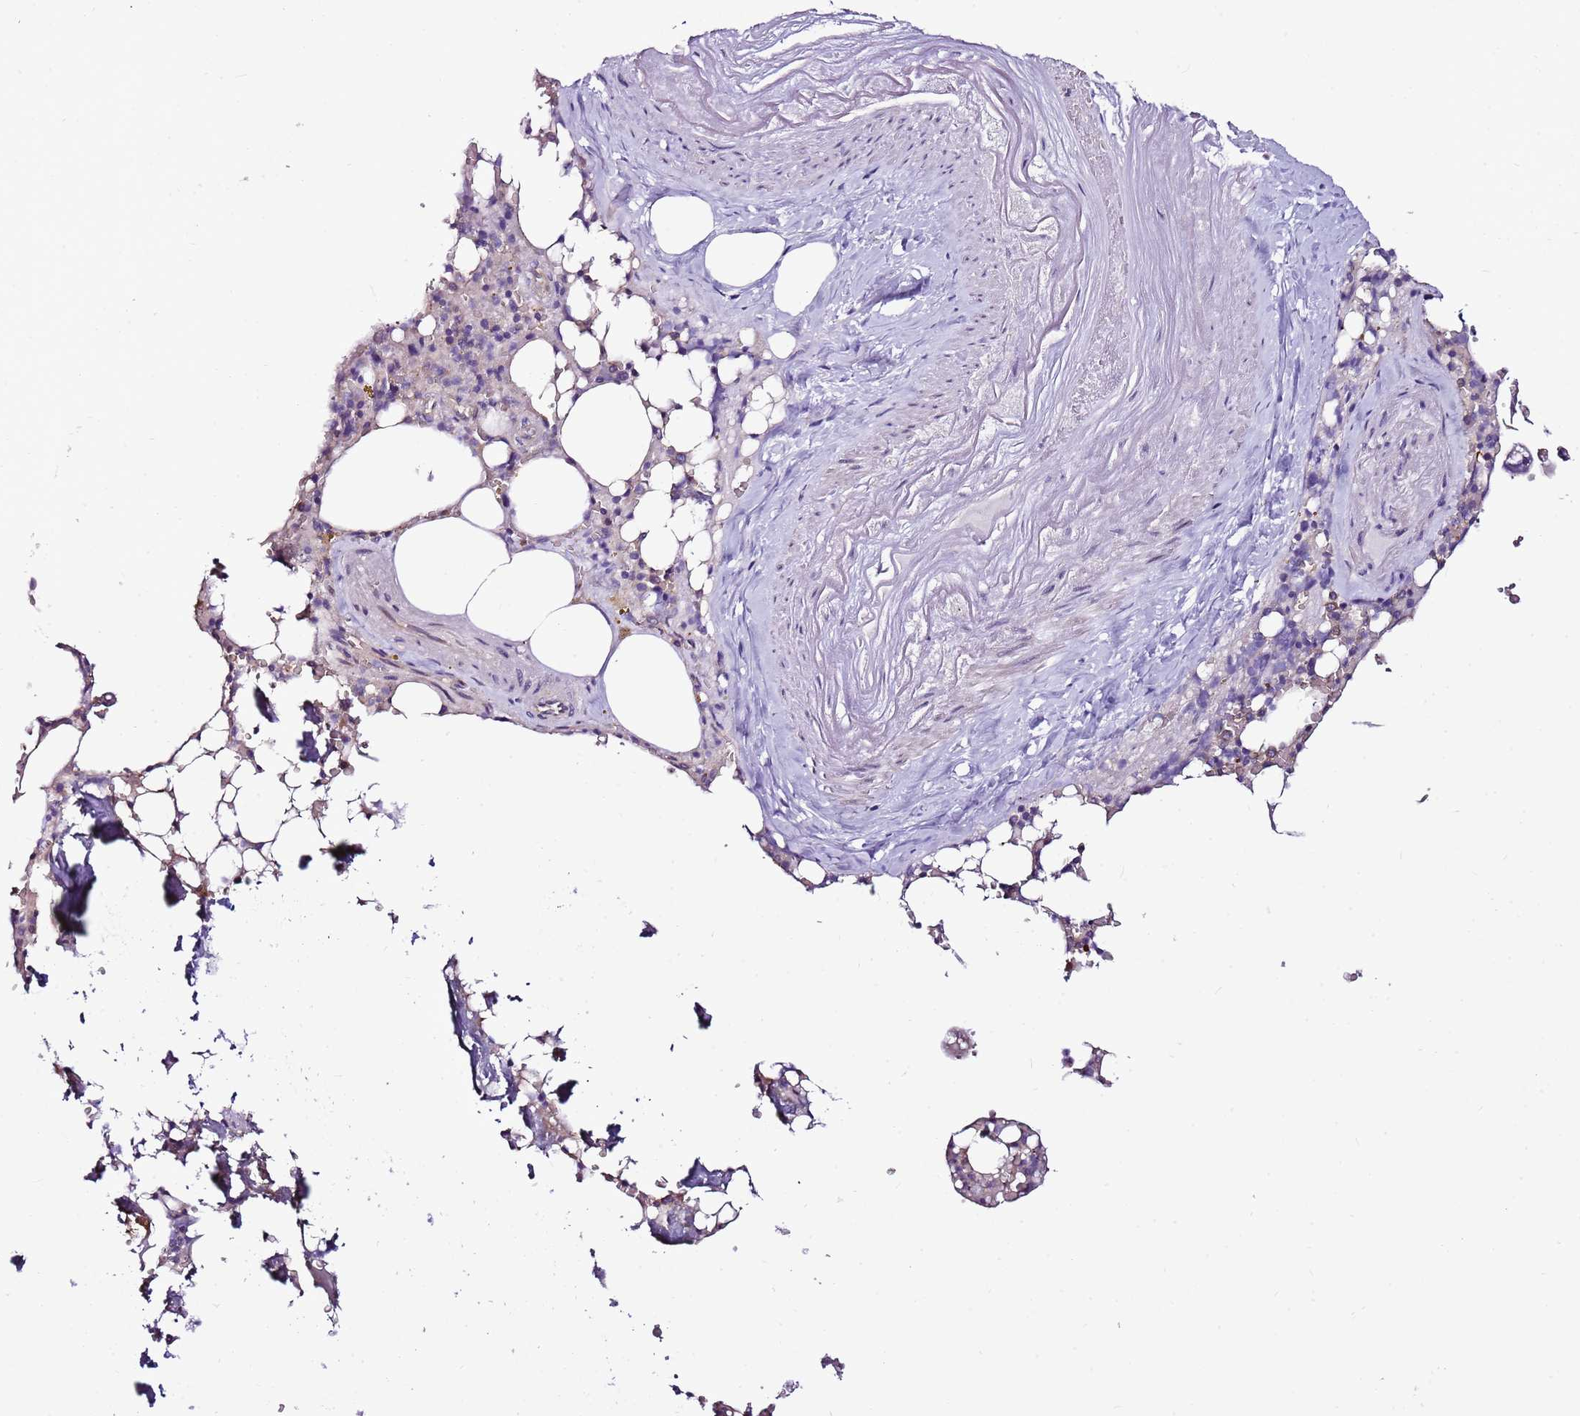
{"staining": {"intensity": "moderate", "quantity": "<25%", "location": "cytoplasmic/membranous"}, "tissue": "bone marrow", "cell_type": "Hematopoietic cells", "image_type": "normal", "snomed": [{"axis": "morphology", "description": "Normal tissue, NOS"}, {"axis": "topography", "description": "Bone marrow"}], "caption": "A micrograph of bone marrow stained for a protein exhibits moderate cytoplasmic/membranous brown staining in hematopoietic cells. The protein of interest is stained brown, and the nuclei are stained in blue (DAB IHC with brightfield microscopy, high magnification).", "gene": "ATXN2L", "patient": {"sex": "male", "age": 64}}